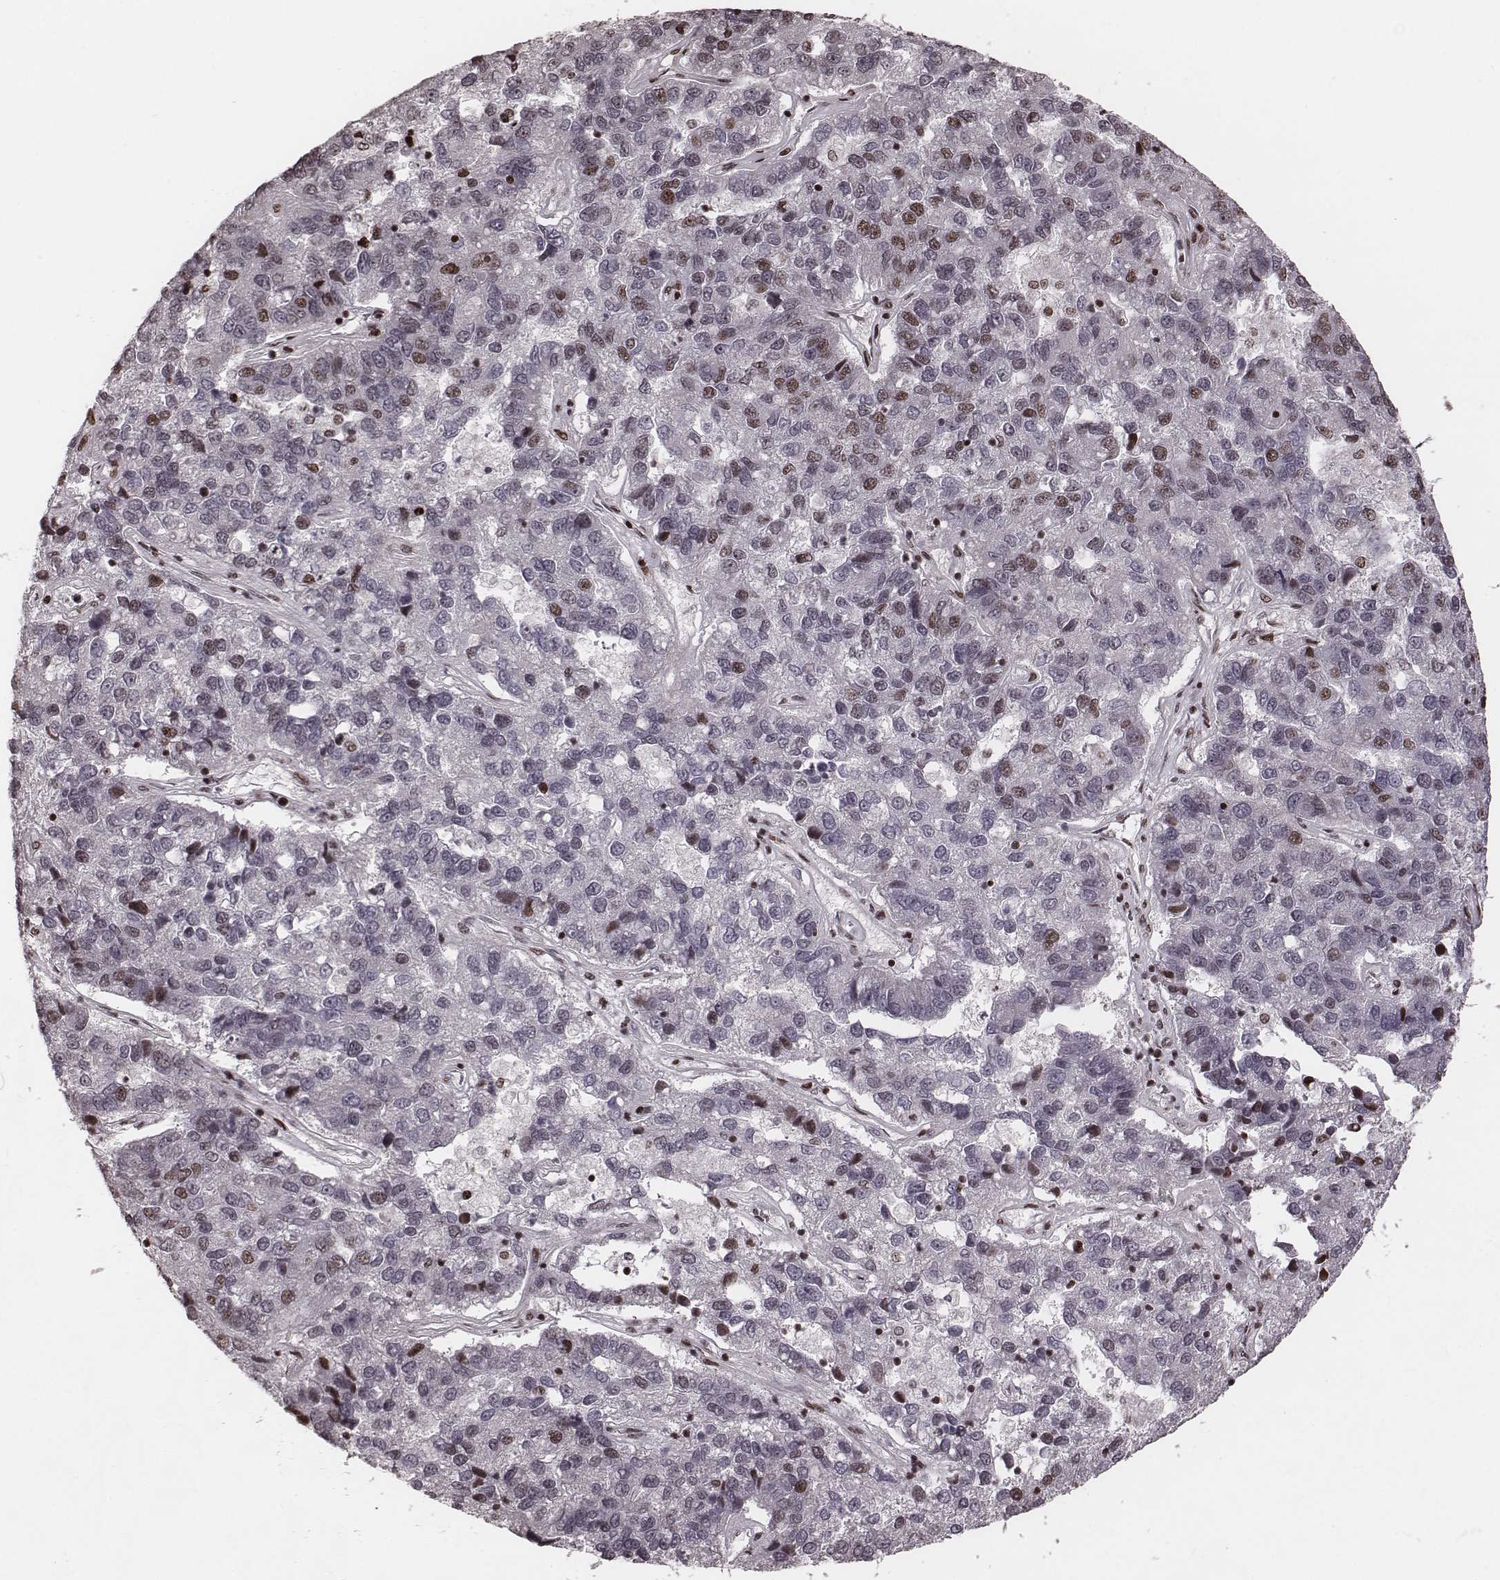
{"staining": {"intensity": "moderate", "quantity": "<25%", "location": "nuclear"}, "tissue": "pancreatic cancer", "cell_type": "Tumor cells", "image_type": "cancer", "snomed": [{"axis": "morphology", "description": "Adenocarcinoma, NOS"}, {"axis": "topography", "description": "Pancreas"}], "caption": "Human pancreatic adenocarcinoma stained for a protein (brown) reveals moderate nuclear positive expression in about <25% of tumor cells.", "gene": "VRK3", "patient": {"sex": "female", "age": 61}}